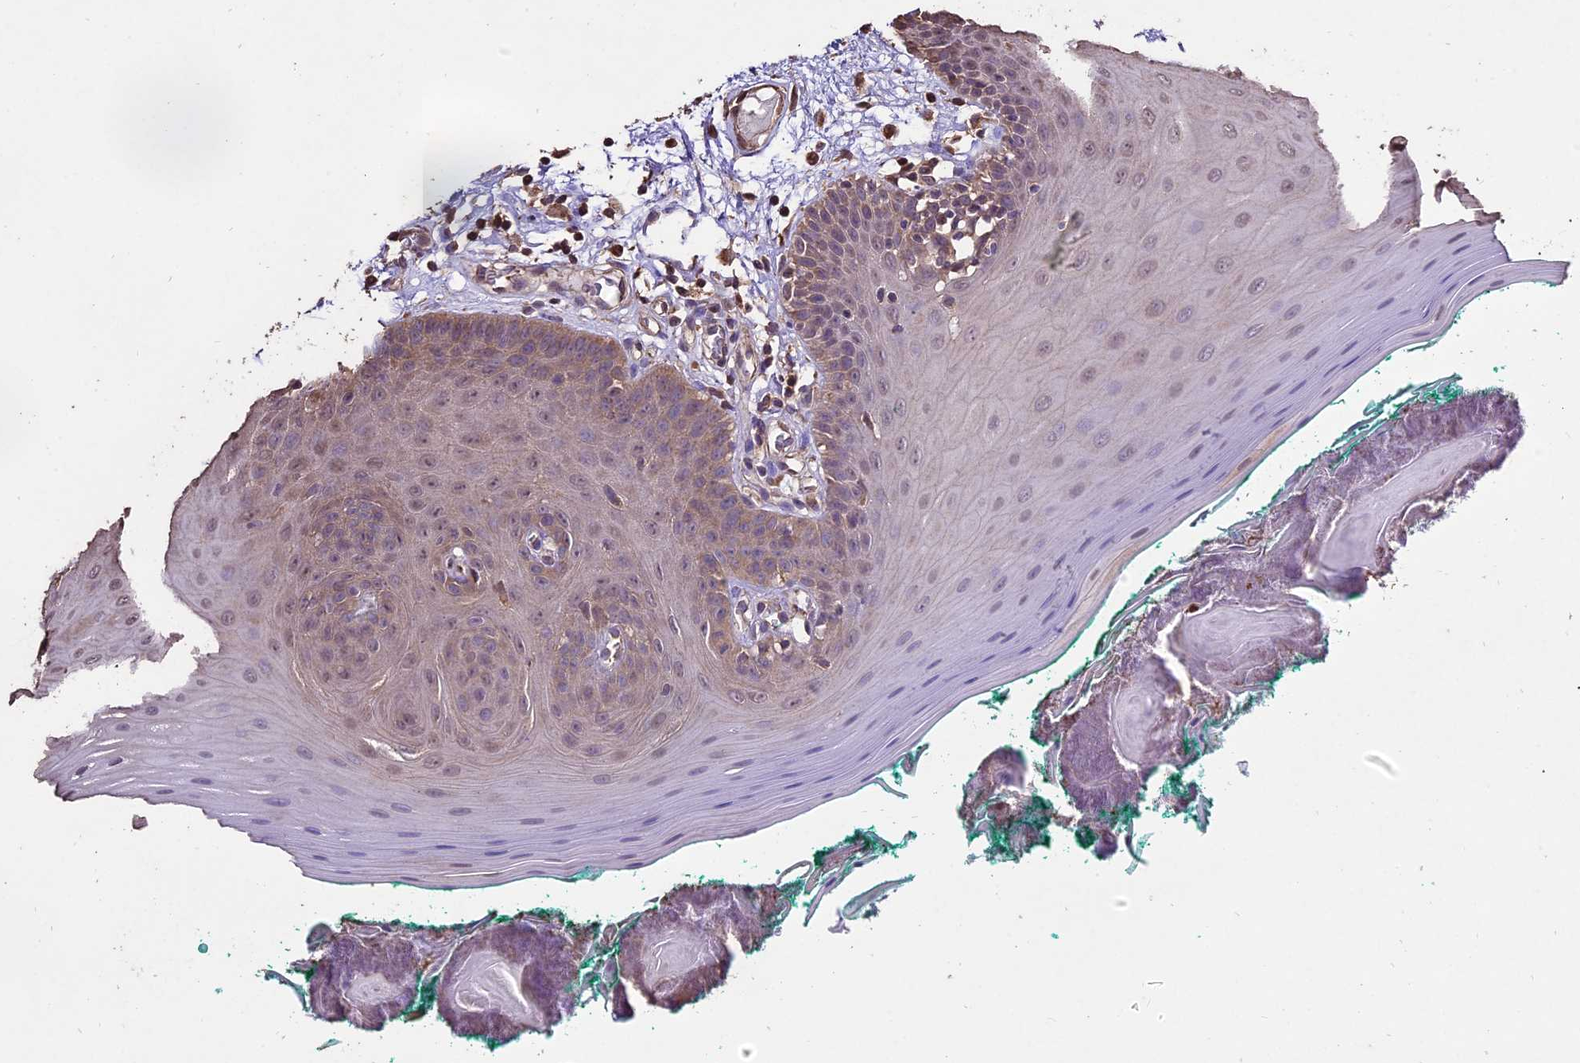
{"staining": {"intensity": "weak", "quantity": "25%-75%", "location": "cytoplasmic/membranous,nuclear"}, "tissue": "oral mucosa", "cell_type": "Squamous epithelial cells", "image_type": "normal", "snomed": [{"axis": "morphology", "description": "Normal tissue, NOS"}, {"axis": "topography", "description": "Skeletal muscle"}, {"axis": "topography", "description": "Oral tissue"}], "caption": "Immunohistochemistry (IHC) photomicrograph of benign oral mucosa: human oral mucosa stained using IHC exhibits low levels of weak protein expression localized specifically in the cytoplasmic/membranous,nuclear of squamous epithelial cells, appearing as a cytoplasmic/membranous,nuclear brown color.", "gene": "PGPEP1L", "patient": {"sex": "male", "age": 58}}